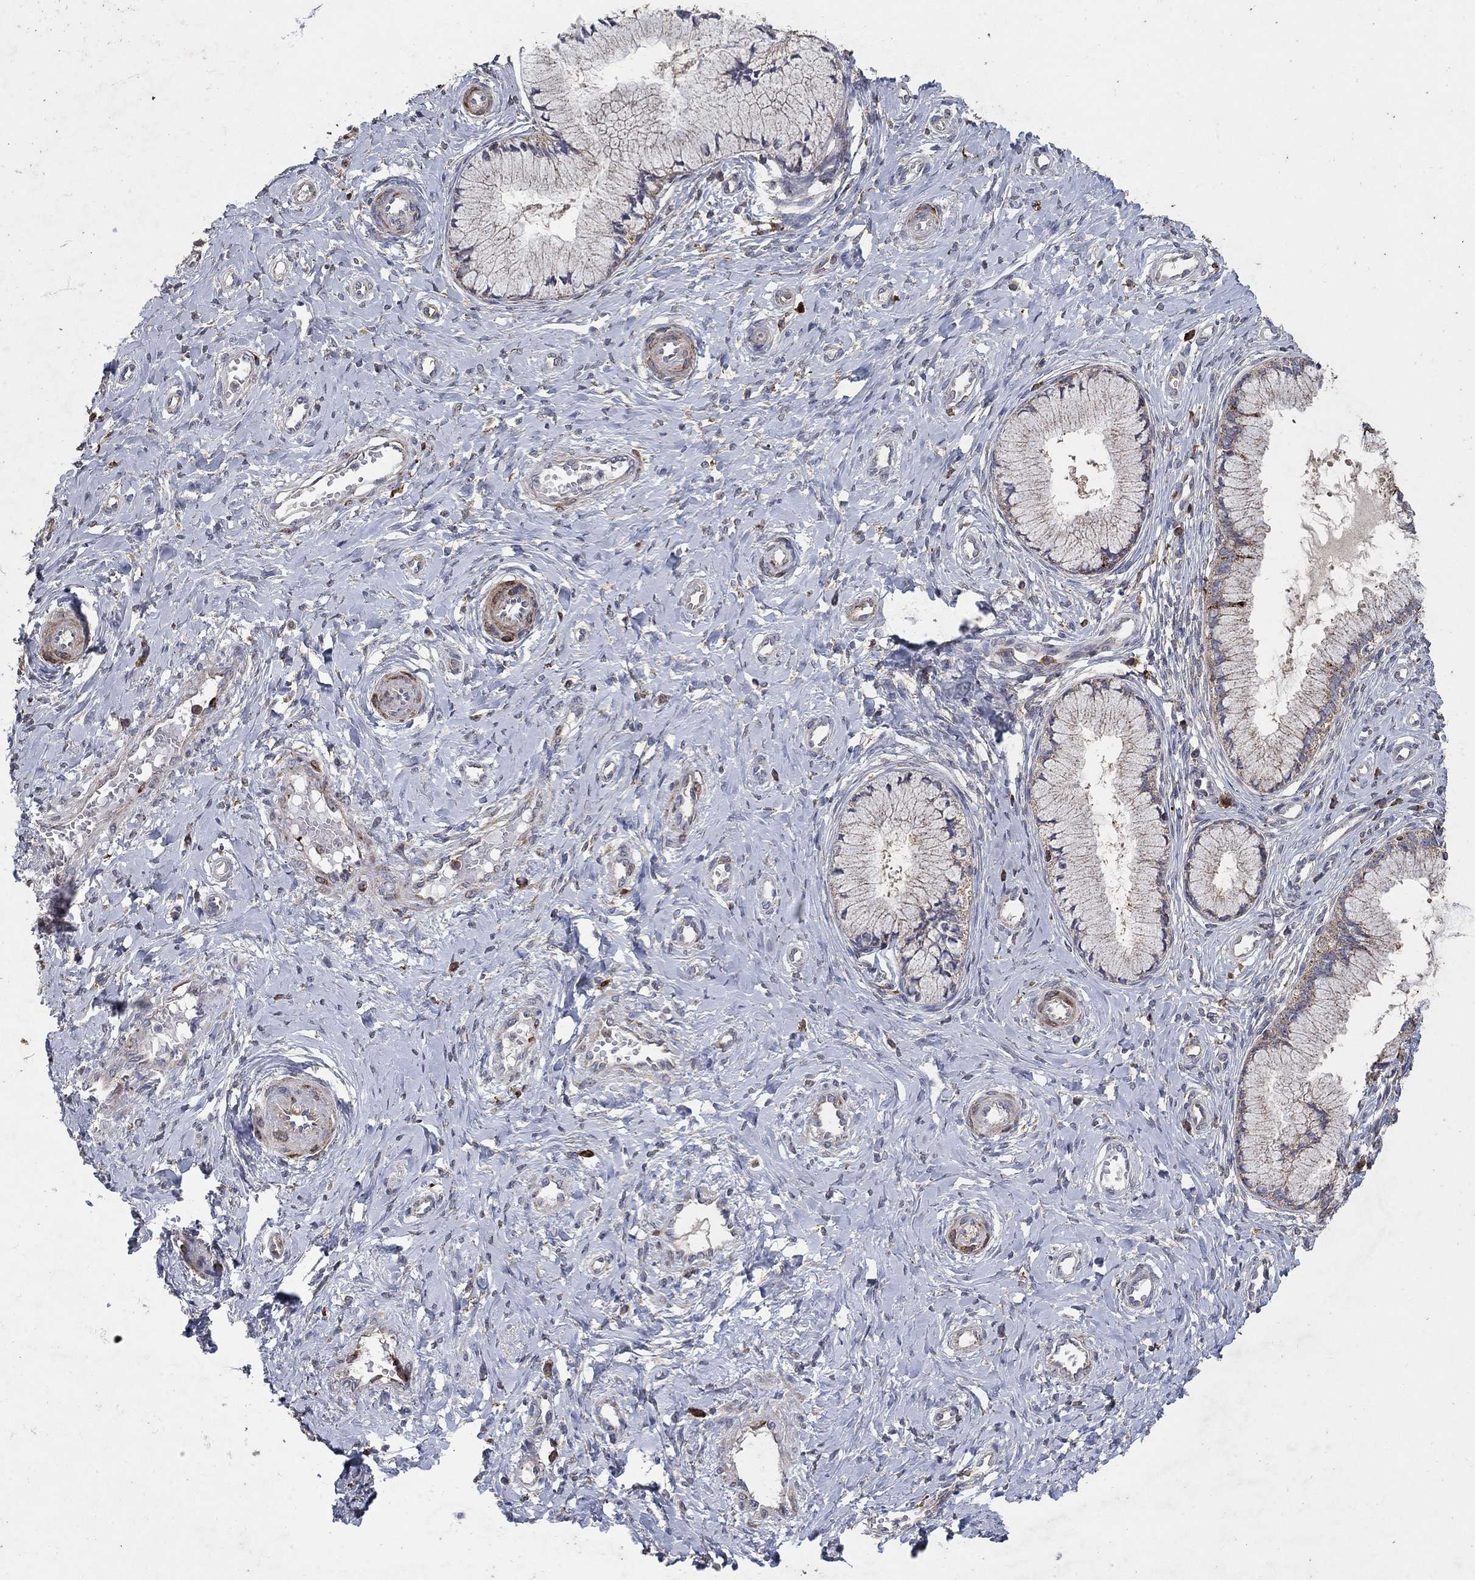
{"staining": {"intensity": "weak", "quantity": "25%-75%", "location": "cytoplasmic/membranous"}, "tissue": "cervix", "cell_type": "Glandular cells", "image_type": "normal", "snomed": [{"axis": "morphology", "description": "Normal tissue, NOS"}, {"axis": "topography", "description": "Cervix"}], "caption": "The photomicrograph exhibits staining of benign cervix, revealing weak cytoplasmic/membranous protein expression (brown color) within glandular cells. Nuclei are stained in blue.", "gene": "GPSM1", "patient": {"sex": "female", "age": 37}}